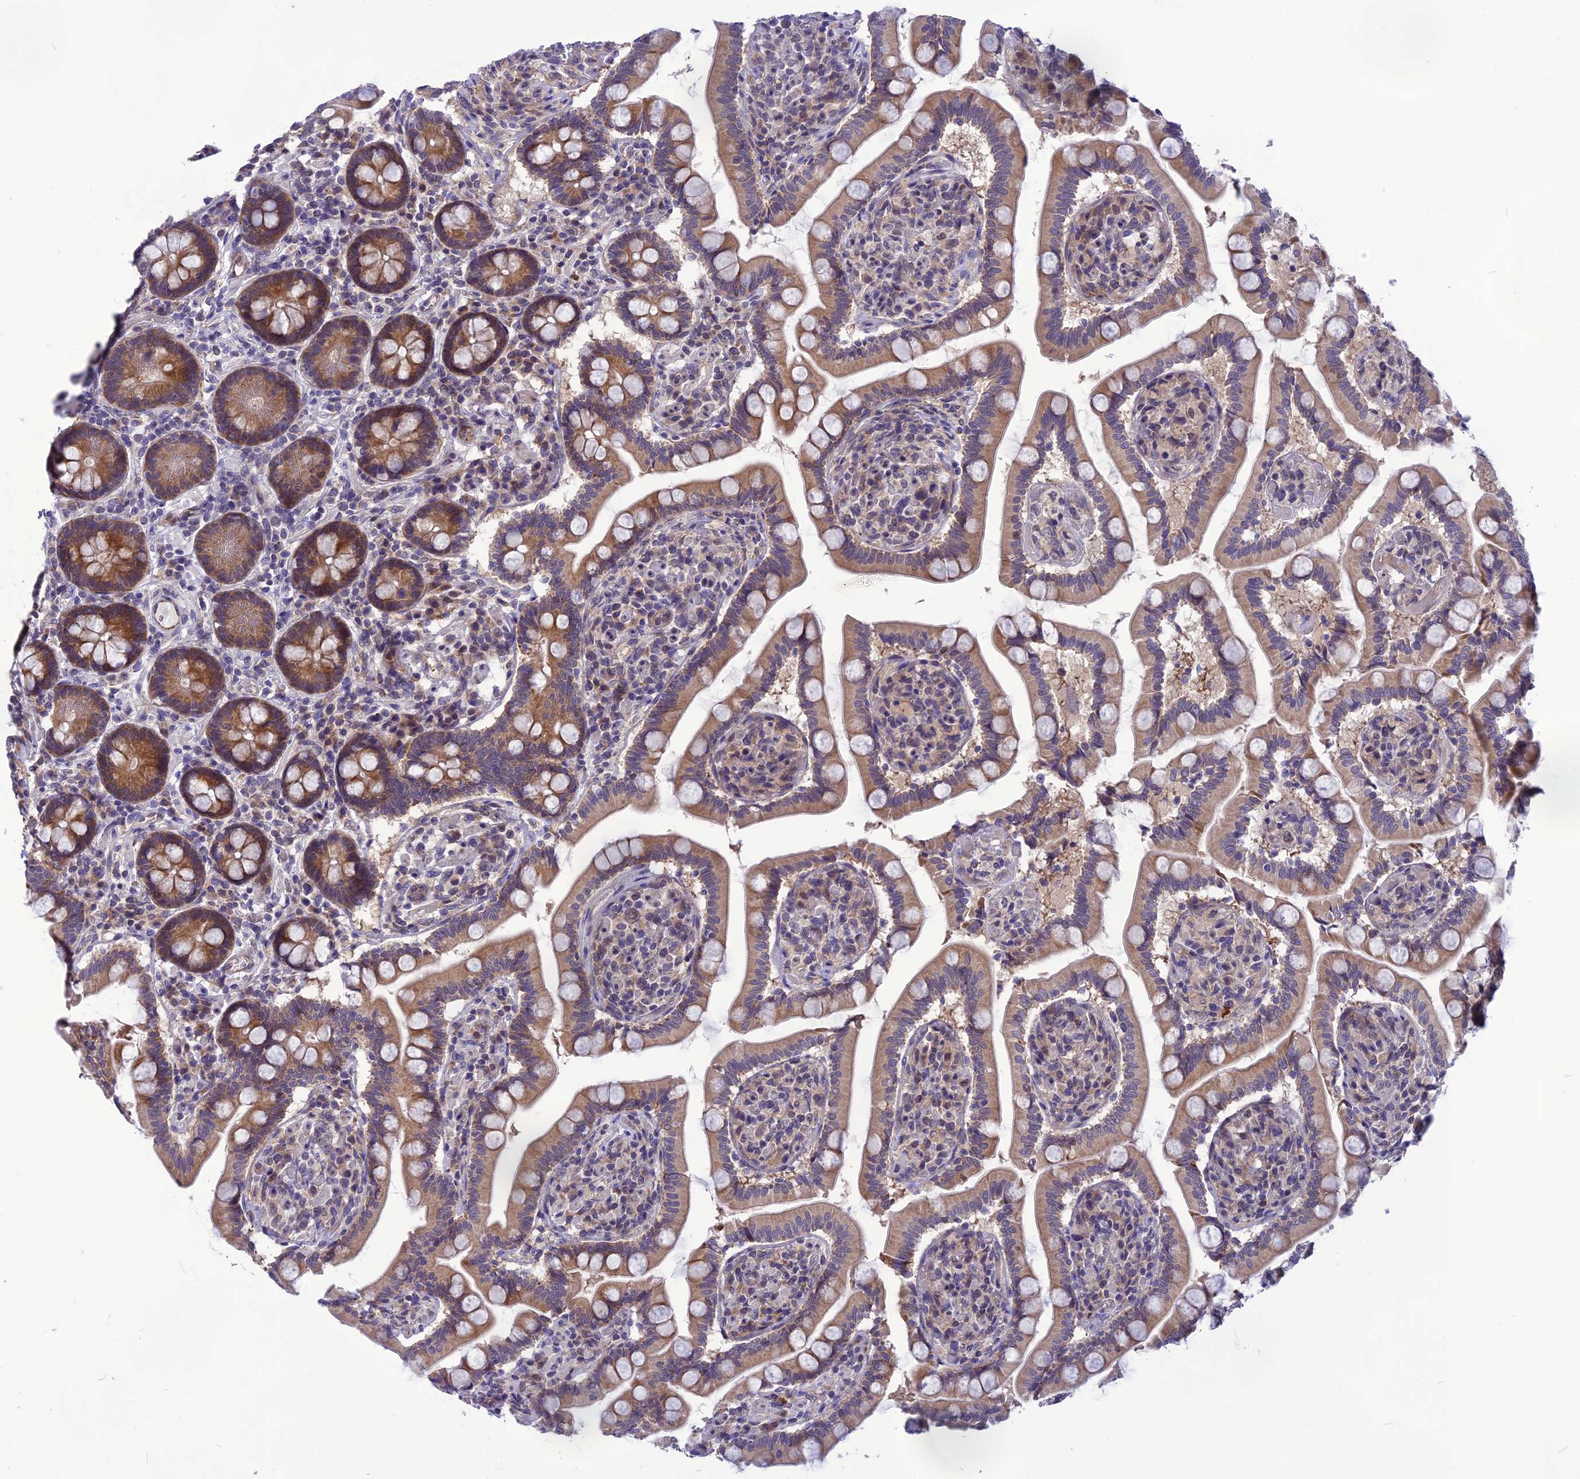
{"staining": {"intensity": "strong", "quantity": ">75%", "location": "cytoplasmic/membranous"}, "tissue": "small intestine", "cell_type": "Glandular cells", "image_type": "normal", "snomed": [{"axis": "morphology", "description": "Normal tissue, NOS"}, {"axis": "topography", "description": "Small intestine"}], "caption": "The histopathology image exhibits a brown stain indicating the presence of a protein in the cytoplasmic/membranous of glandular cells in small intestine. (DAB (3,3'-diaminobenzidine) = brown stain, brightfield microscopy at high magnification).", "gene": "PSMF1", "patient": {"sex": "female", "age": 64}}